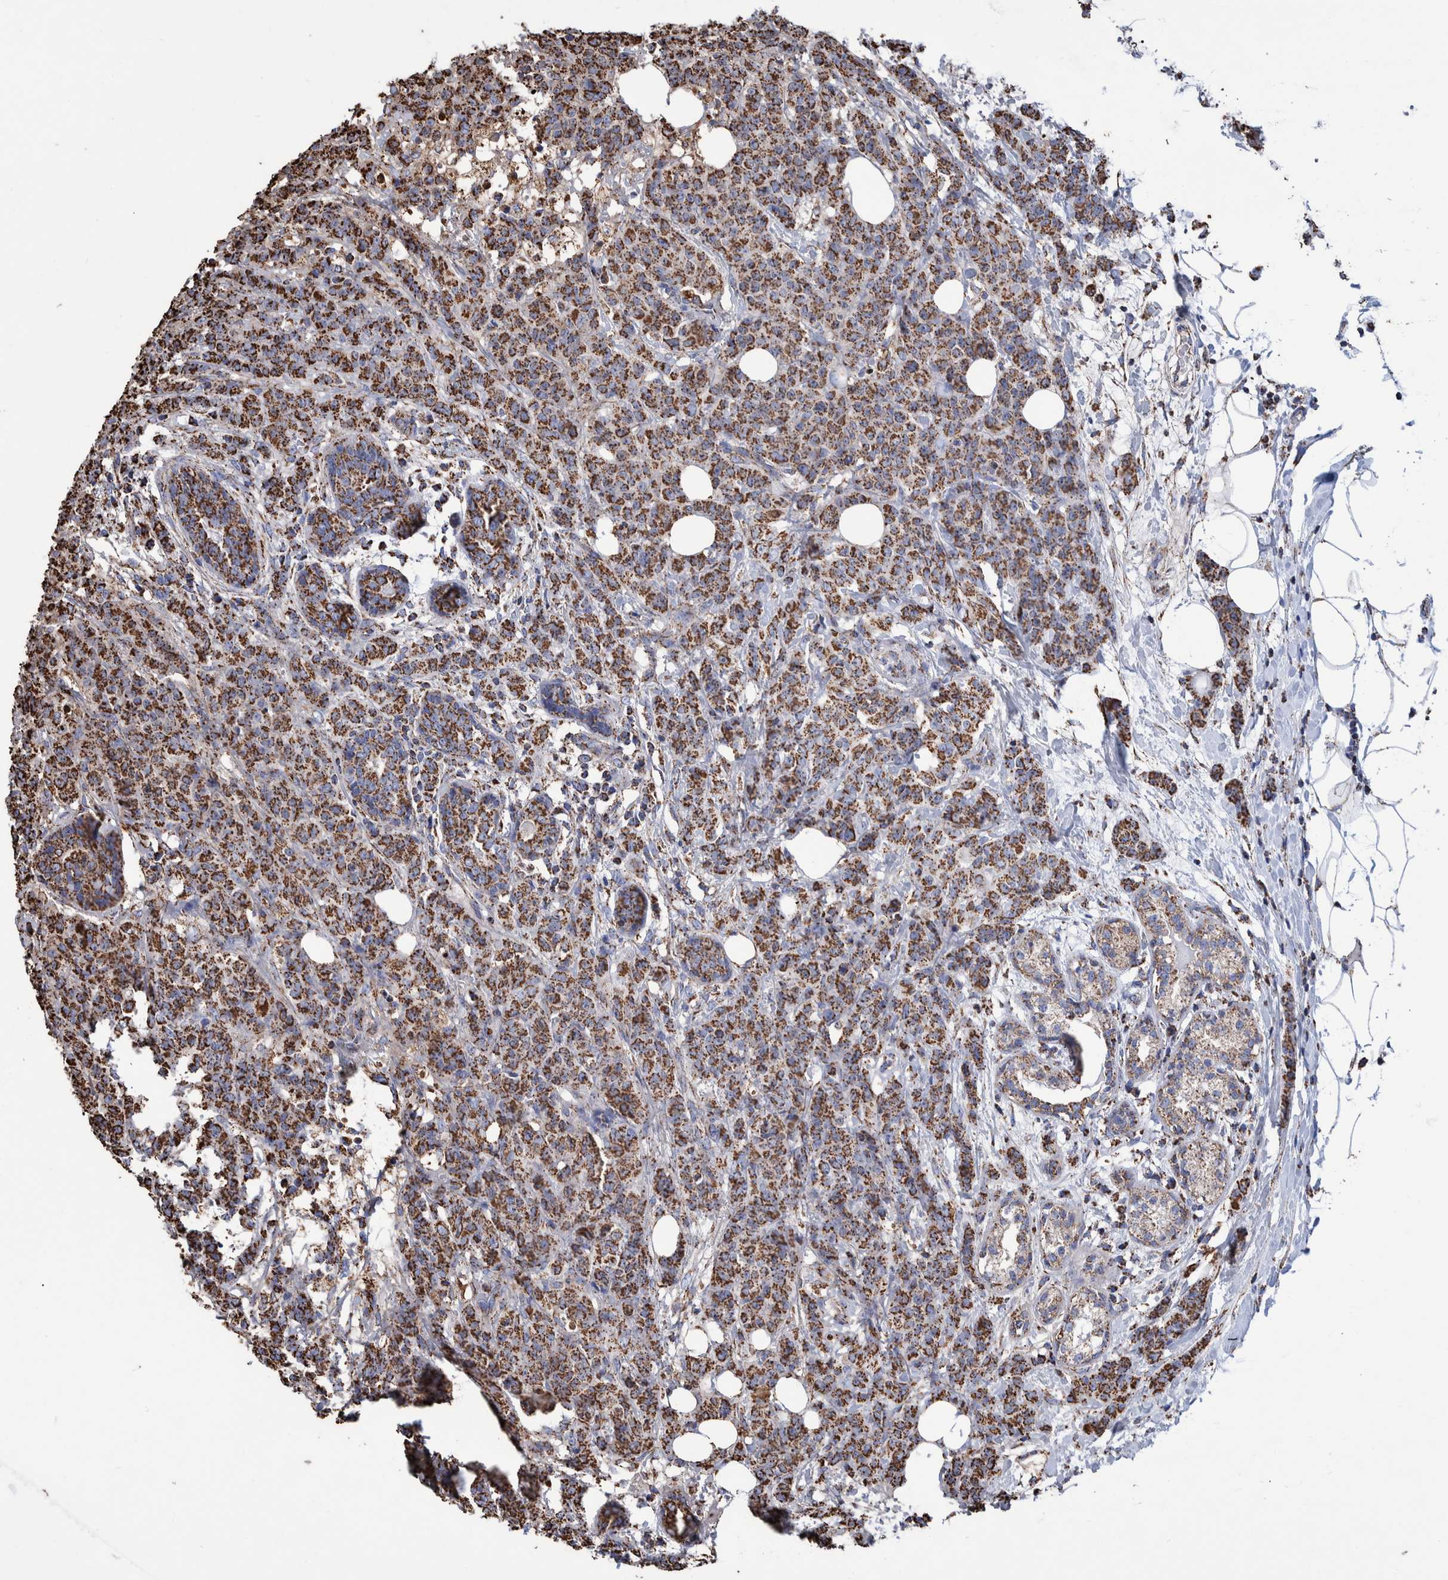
{"staining": {"intensity": "strong", "quantity": ">75%", "location": "cytoplasmic/membranous"}, "tissue": "breast cancer", "cell_type": "Tumor cells", "image_type": "cancer", "snomed": [{"axis": "morphology", "description": "Normal tissue, NOS"}, {"axis": "morphology", "description": "Duct carcinoma"}, {"axis": "topography", "description": "Breast"}], "caption": "Immunohistochemical staining of breast cancer (intraductal carcinoma) shows strong cytoplasmic/membranous protein positivity in approximately >75% of tumor cells.", "gene": "VPS26C", "patient": {"sex": "female", "age": 40}}